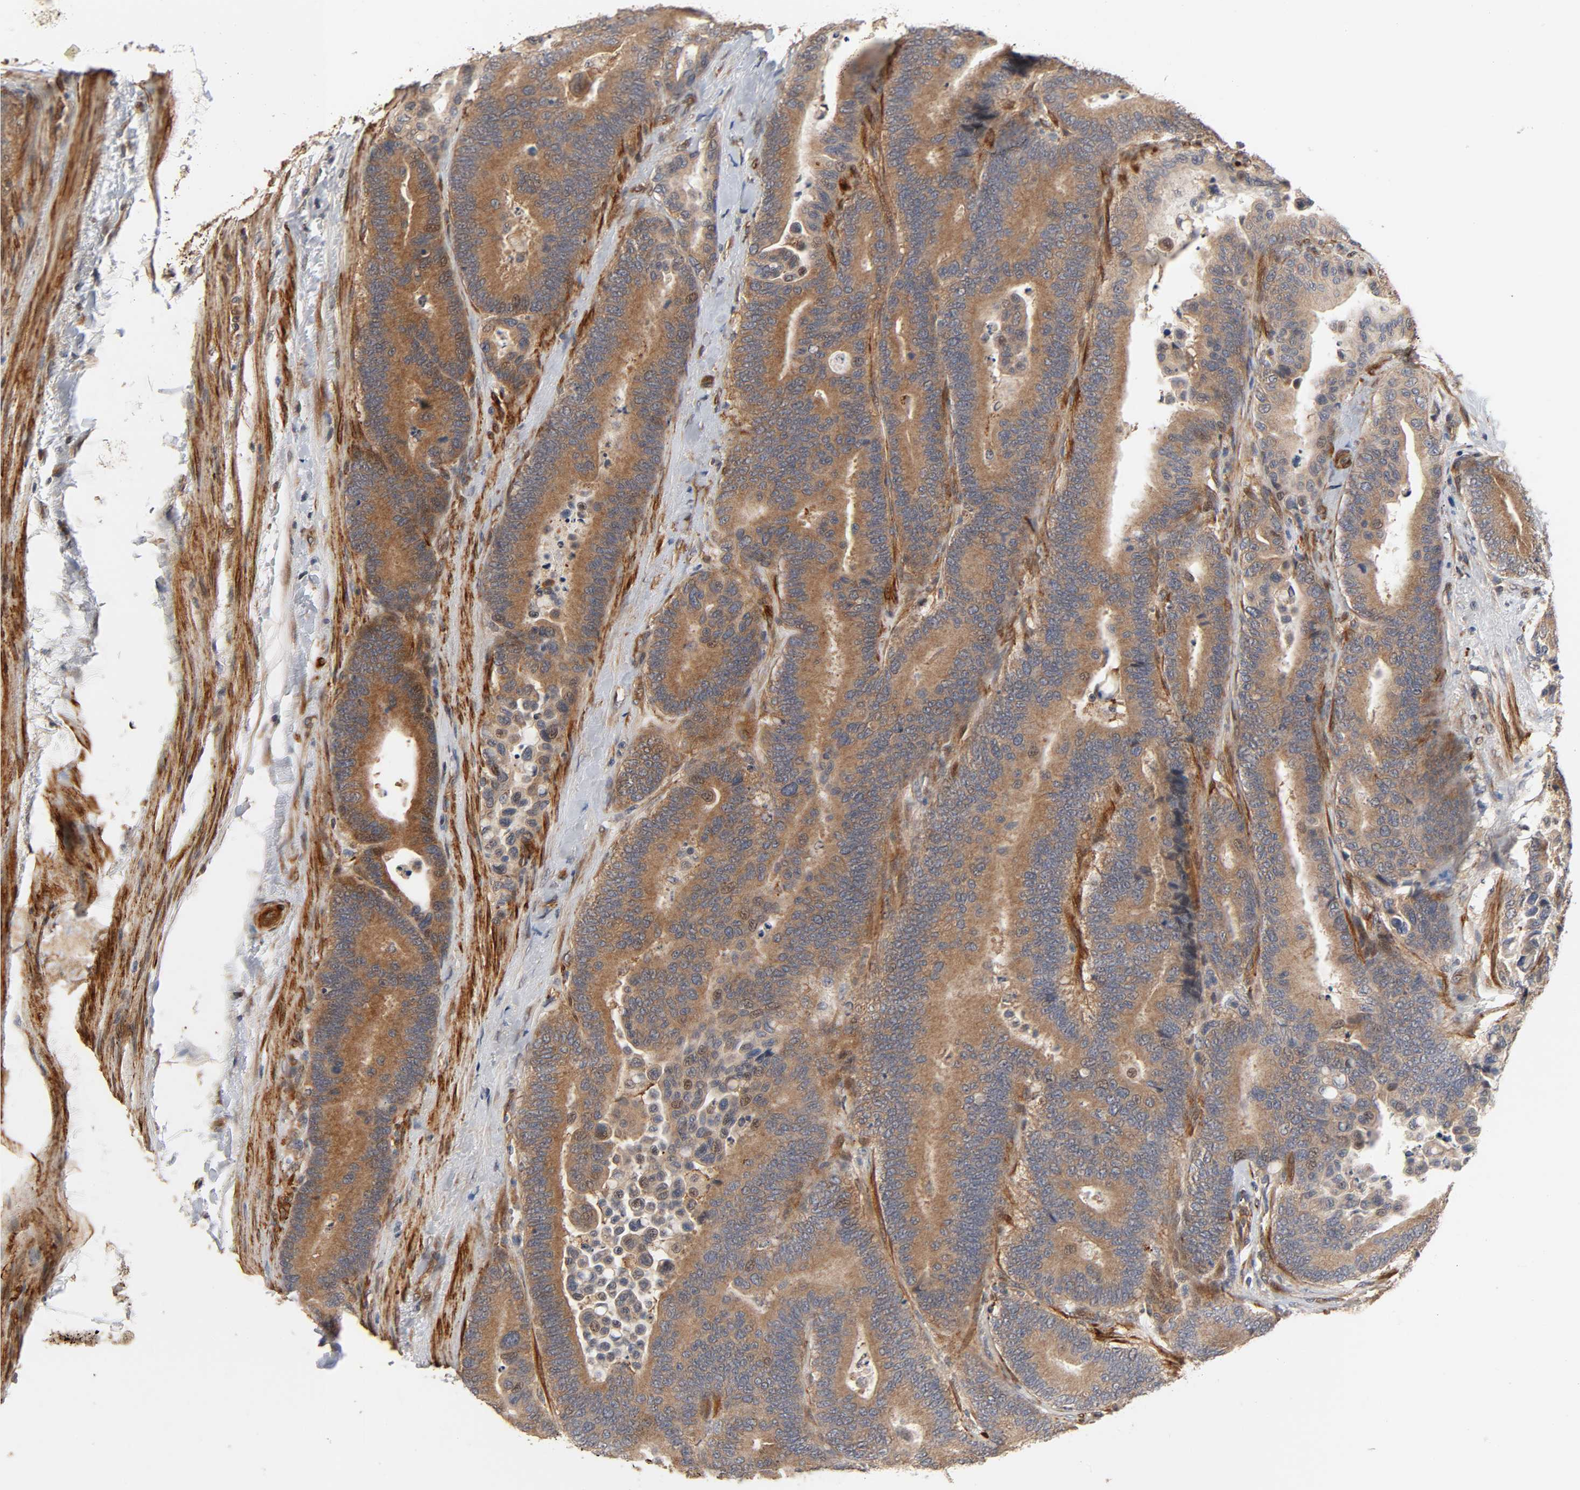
{"staining": {"intensity": "moderate", "quantity": ">75%", "location": "cytoplasmic/membranous"}, "tissue": "colorectal cancer", "cell_type": "Tumor cells", "image_type": "cancer", "snomed": [{"axis": "morphology", "description": "Normal tissue, NOS"}, {"axis": "morphology", "description": "Adenocarcinoma, NOS"}, {"axis": "topography", "description": "Colon"}], "caption": "Human colorectal adenocarcinoma stained with a brown dye displays moderate cytoplasmic/membranous positive expression in approximately >75% of tumor cells.", "gene": "NEMF", "patient": {"sex": "male", "age": 82}}